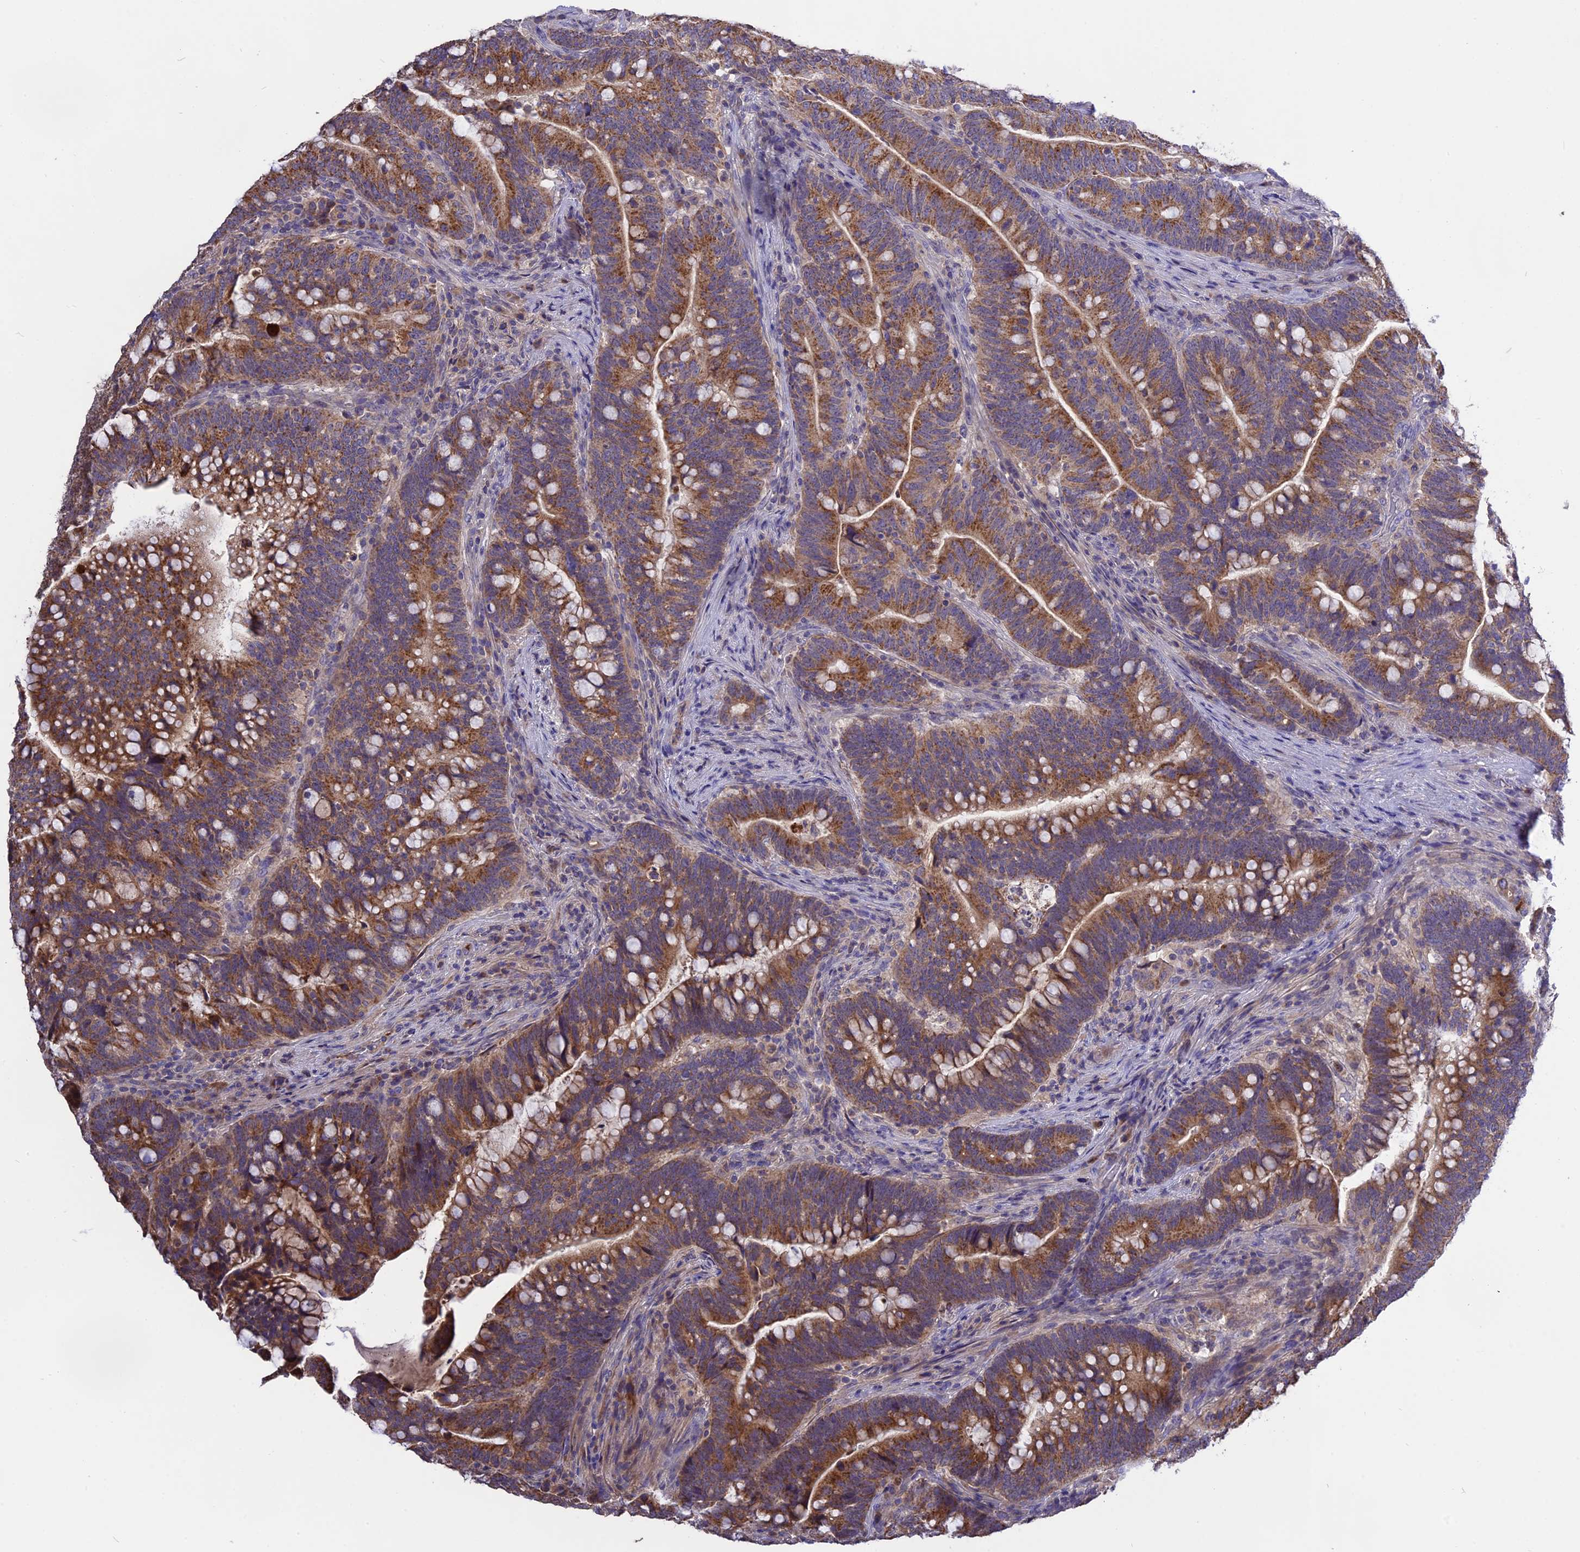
{"staining": {"intensity": "moderate", "quantity": ">75%", "location": "cytoplasmic/membranous"}, "tissue": "colorectal cancer", "cell_type": "Tumor cells", "image_type": "cancer", "snomed": [{"axis": "morphology", "description": "Normal tissue, NOS"}, {"axis": "morphology", "description": "Adenocarcinoma, NOS"}, {"axis": "topography", "description": "Colon"}], "caption": "The histopathology image demonstrates staining of adenocarcinoma (colorectal), revealing moderate cytoplasmic/membranous protein positivity (brown color) within tumor cells. The protein is shown in brown color, while the nuclei are stained blue.", "gene": "NUDT8", "patient": {"sex": "female", "age": 66}}